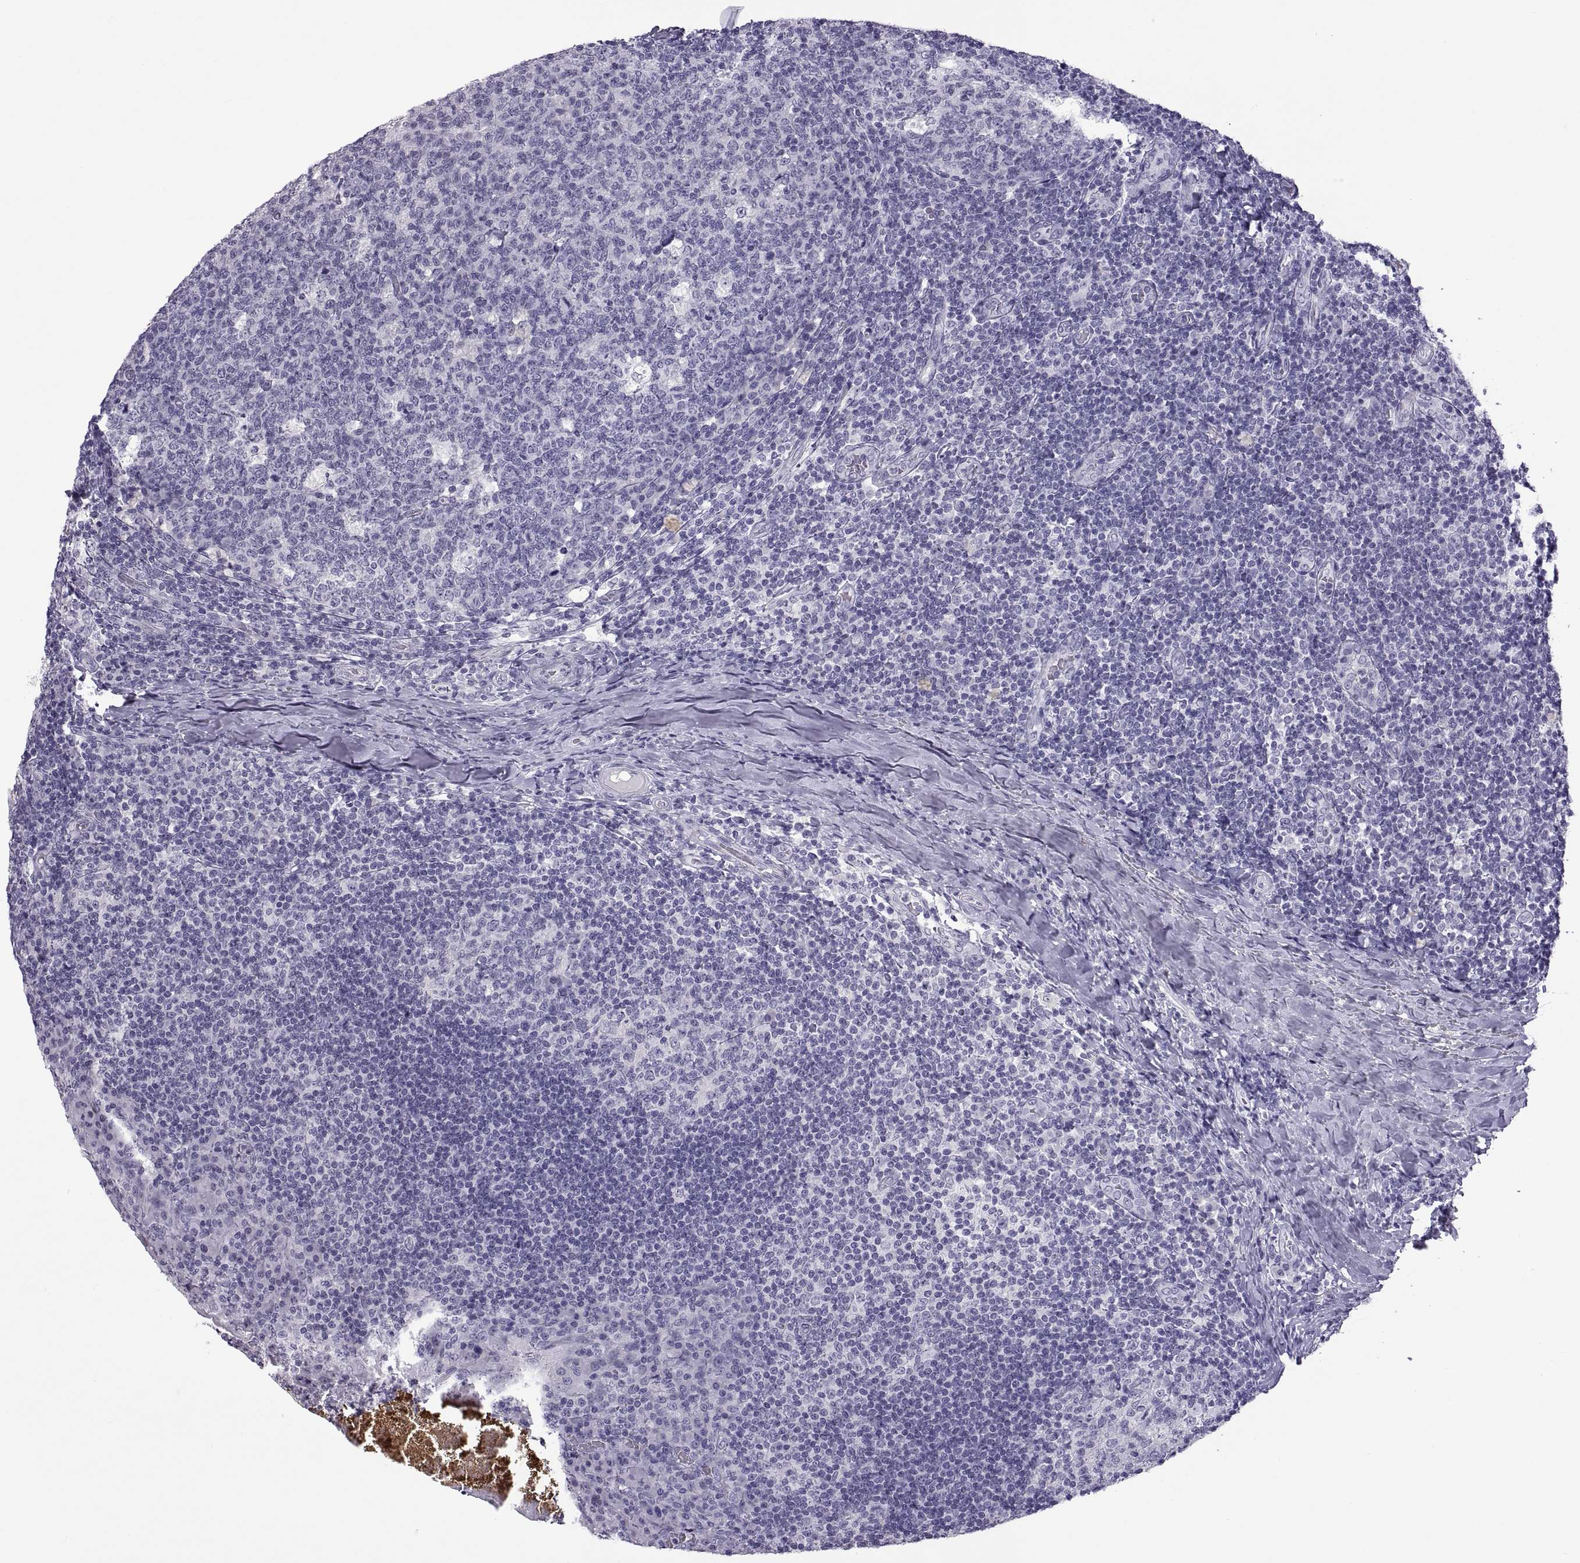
{"staining": {"intensity": "negative", "quantity": "none", "location": "none"}, "tissue": "tonsil", "cell_type": "Germinal center cells", "image_type": "normal", "snomed": [{"axis": "morphology", "description": "Normal tissue, NOS"}, {"axis": "topography", "description": "Tonsil"}], "caption": "Histopathology image shows no protein staining in germinal center cells of benign tonsil.", "gene": "RDM1", "patient": {"sex": "male", "age": 17}}